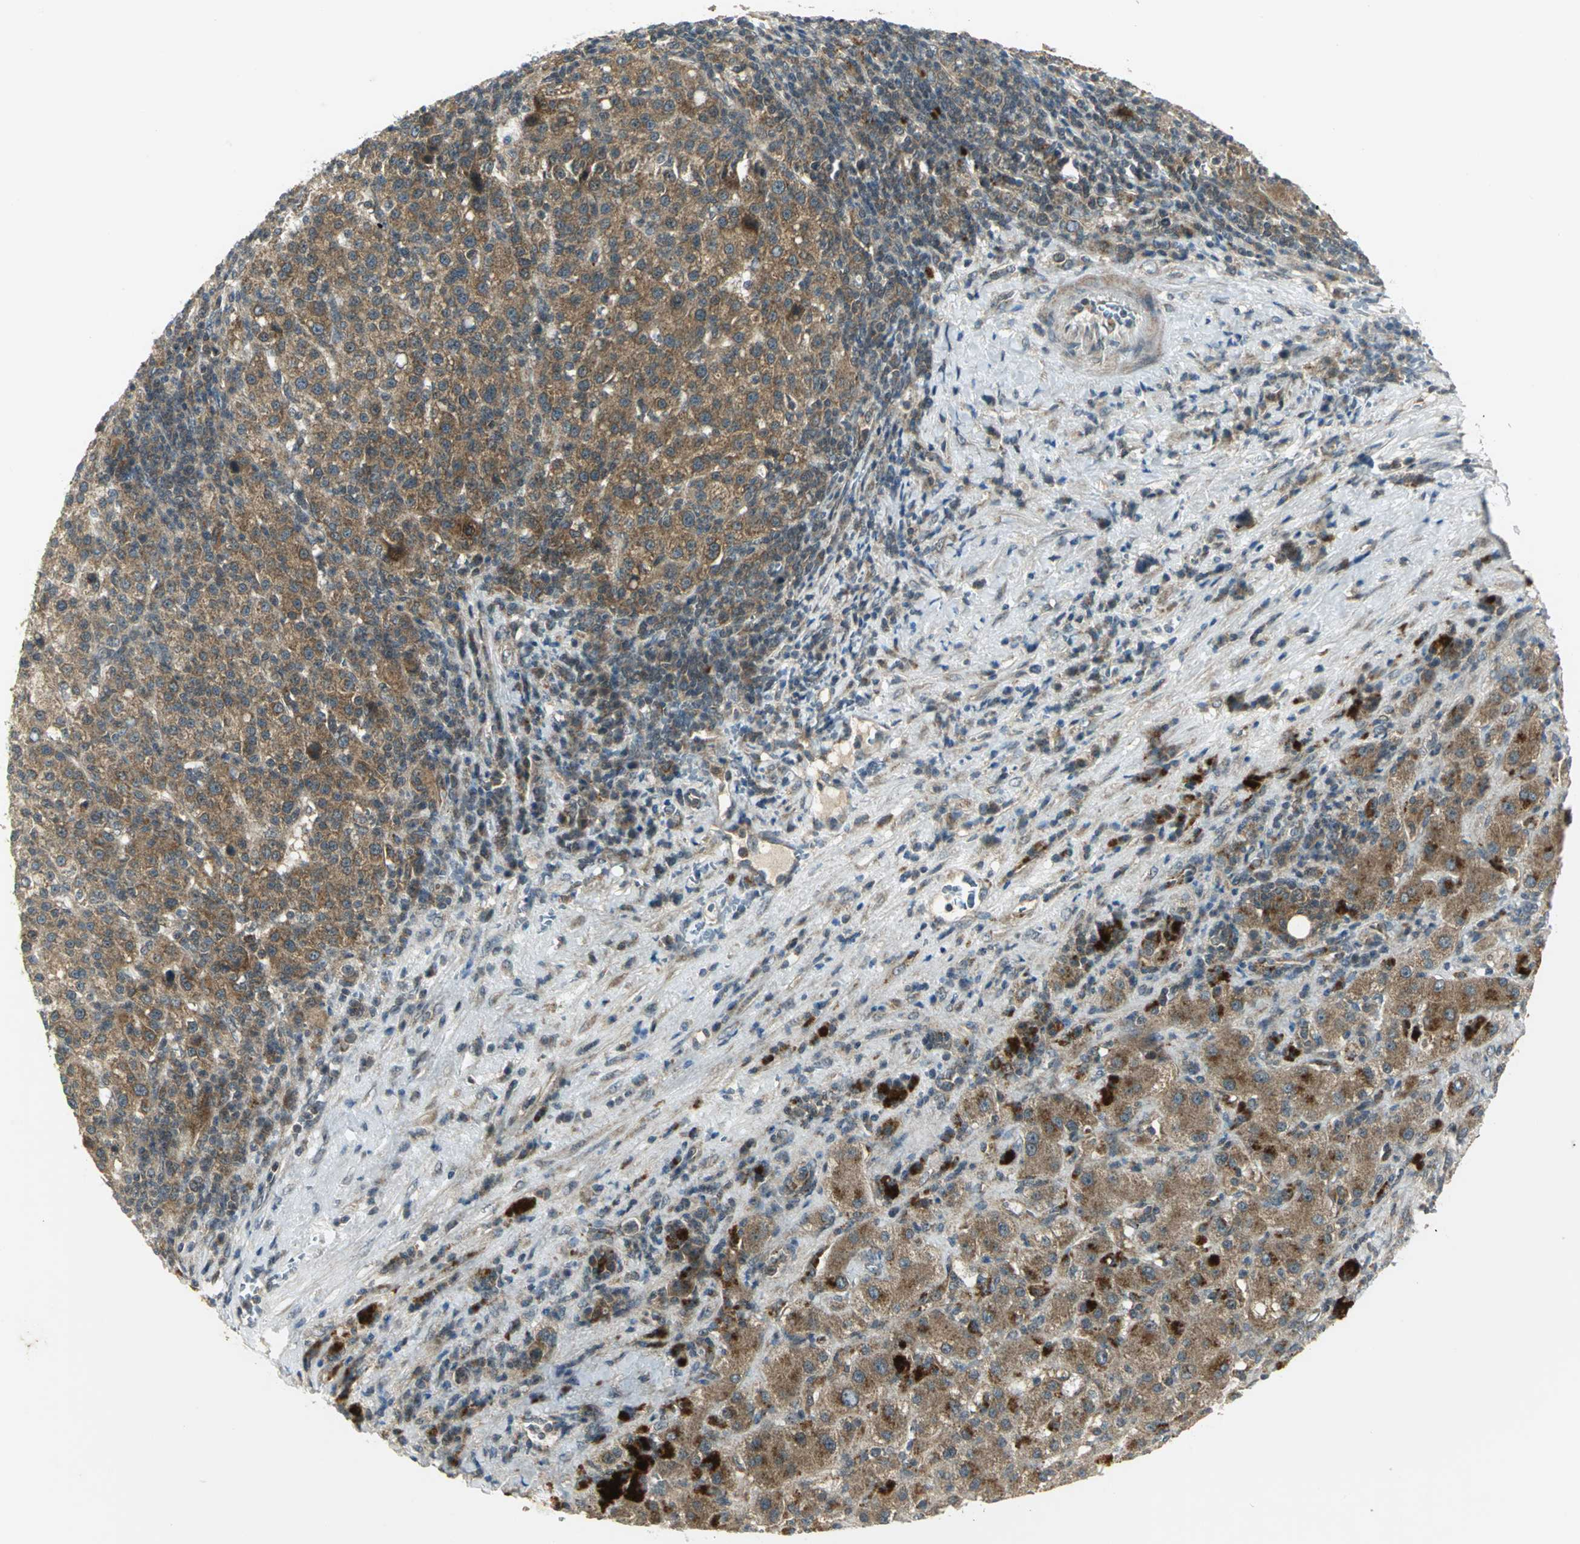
{"staining": {"intensity": "strong", "quantity": ">75%", "location": "cytoplasmic/membranous"}, "tissue": "liver cancer", "cell_type": "Tumor cells", "image_type": "cancer", "snomed": [{"axis": "morphology", "description": "Carcinoma, Hepatocellular, NOS"}, {"axis": "topography", "description": "Liver"}], "caption": "Strong cytoplasmic/membranous protein positivity is appreciated in approximately >75% of tumor cells in liver cancer.", "gene": "MAPK8IP3", "patient": {"sex": "female", "age": 58}}